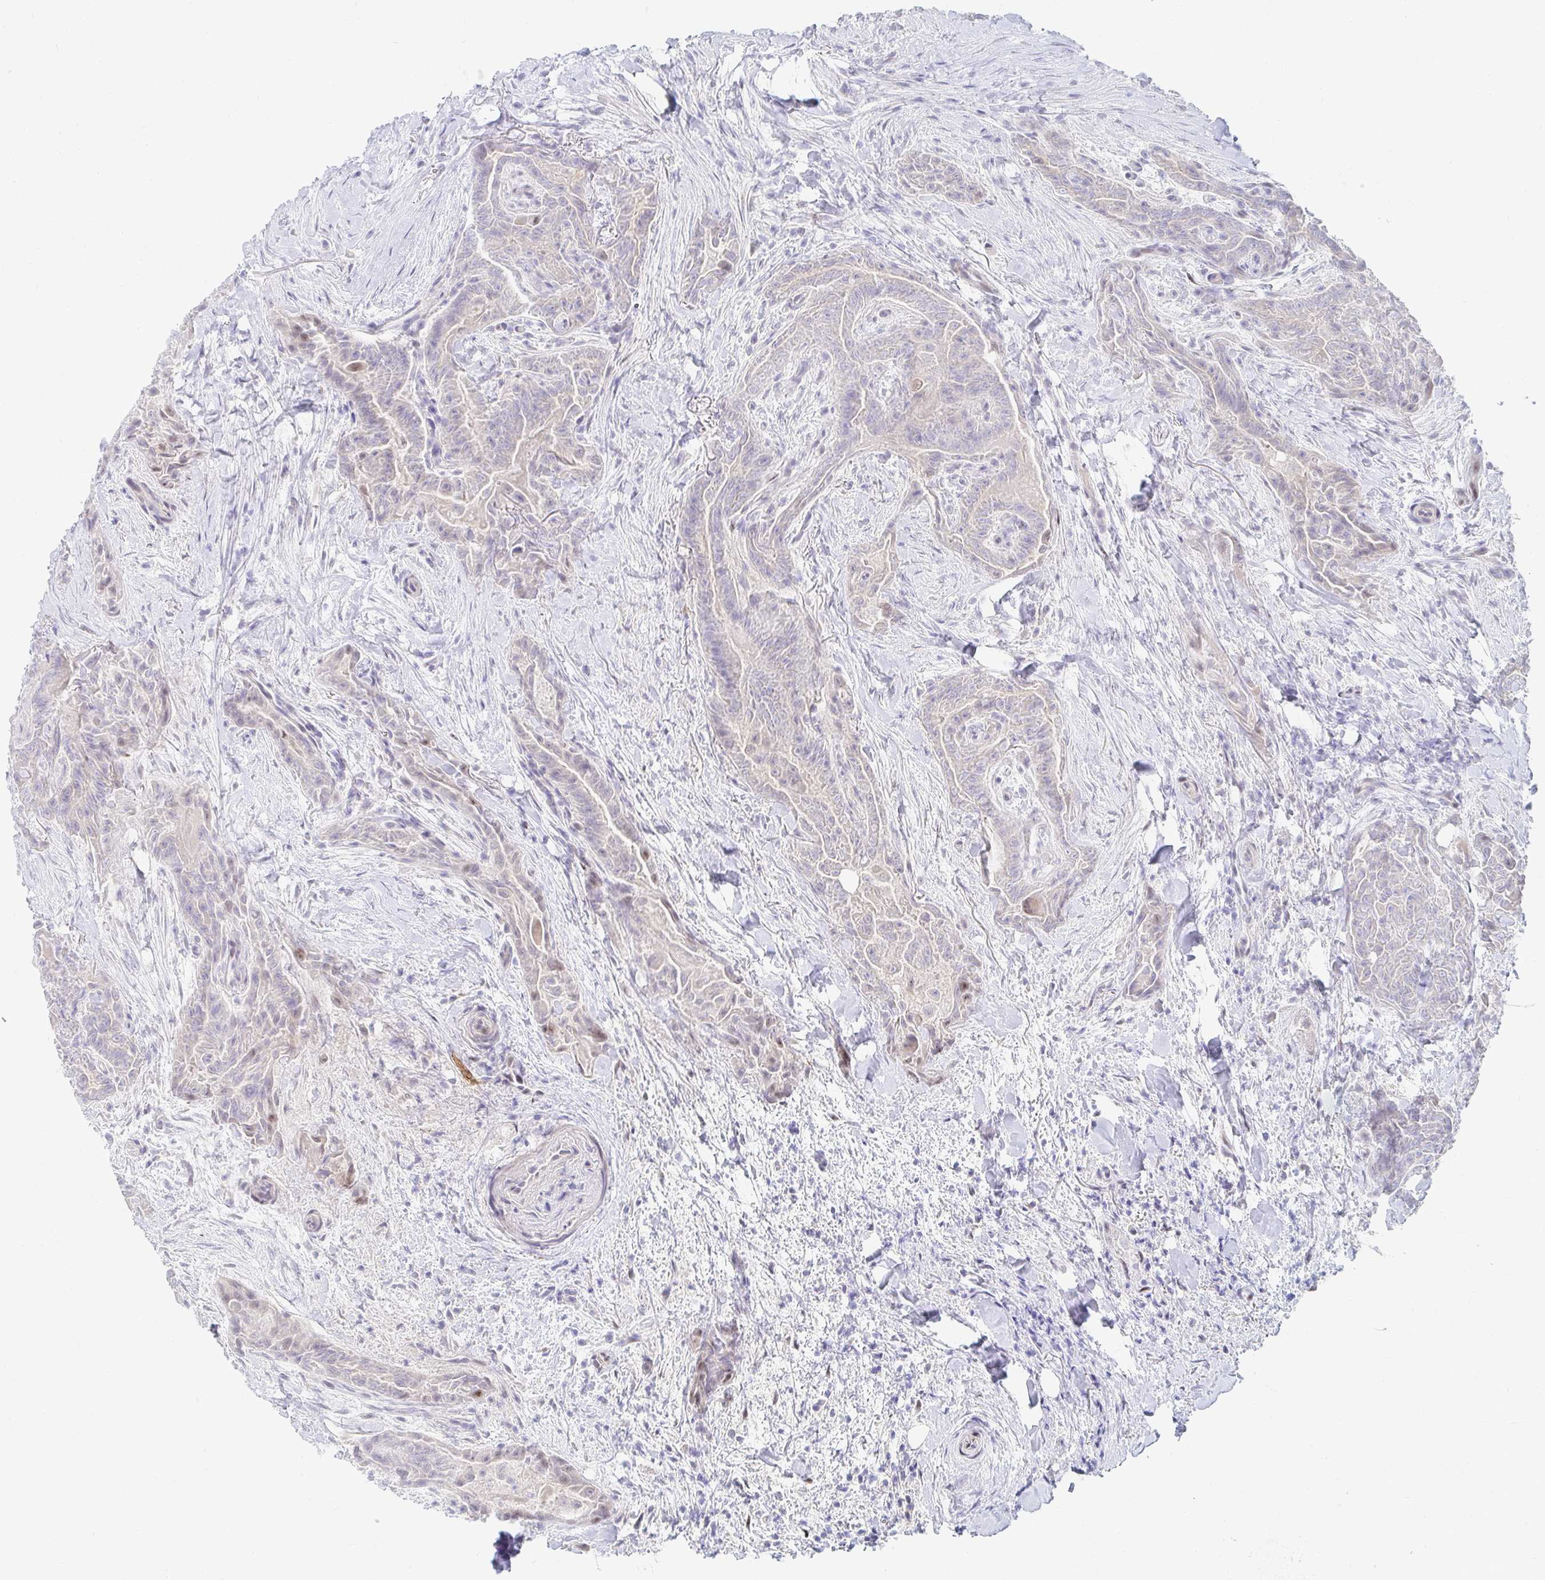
{"staining": {"intensity": "negative", "quantity": "none", "location": "none"}, "tissue": "thyroid cancer", "cell_type": "Tumor cells", "image_type": "cancer", "snomed": [{"axis": "morphology", "description": "Papillary adenocarcinoma, NOS"}, {"axis": "topography", "description": "Thyroid gland"}], "caption": "Thyroid cancer (papillary adenocarcinoma) stained for a protein using immunohistochemistry (IHC) reveals no staining tumor cells.", "gene": "COL28A1", "patient": {"sex": "female", "age": 61}}